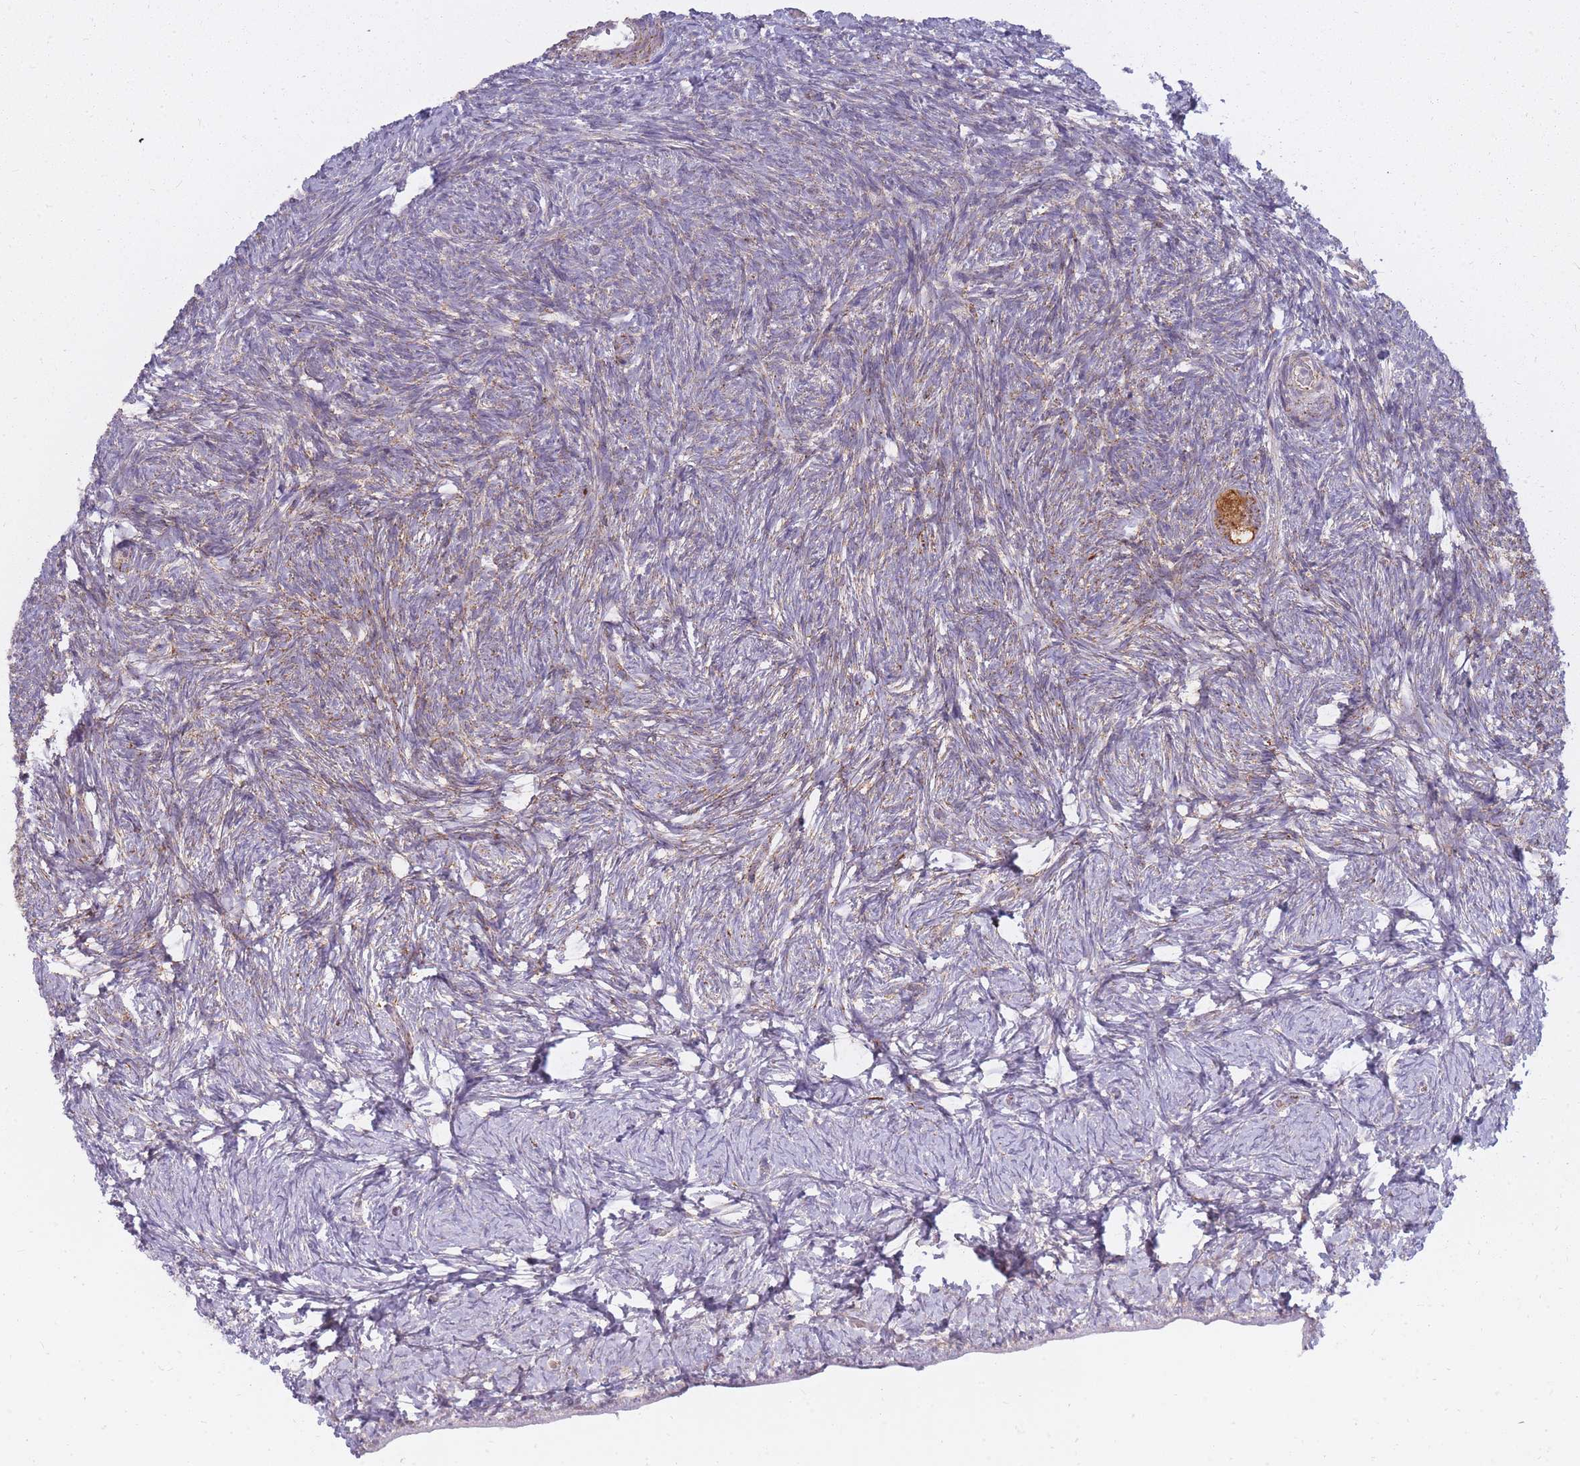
{"staining": {"intensity": "weak", "quantity": "25%-75%", "location": "cytoplasmic/membranous"}, "tissue": "ovary", "cell_type": "Ovarian stroma cells", "image_type": "normal", "snomed": [{"axis": "morphology", "description": "Normal tissue, NOS"}, {"axis": "topography", "description": "Ovary"}], "caption": "Protein staining of benign ovary shows weak cytoplasmic/membranous staining in approximately 25%-75% of ovarian stroma cells.", "gene": "ALKBH4", "patient": {"sex": "female", "age": 39}}